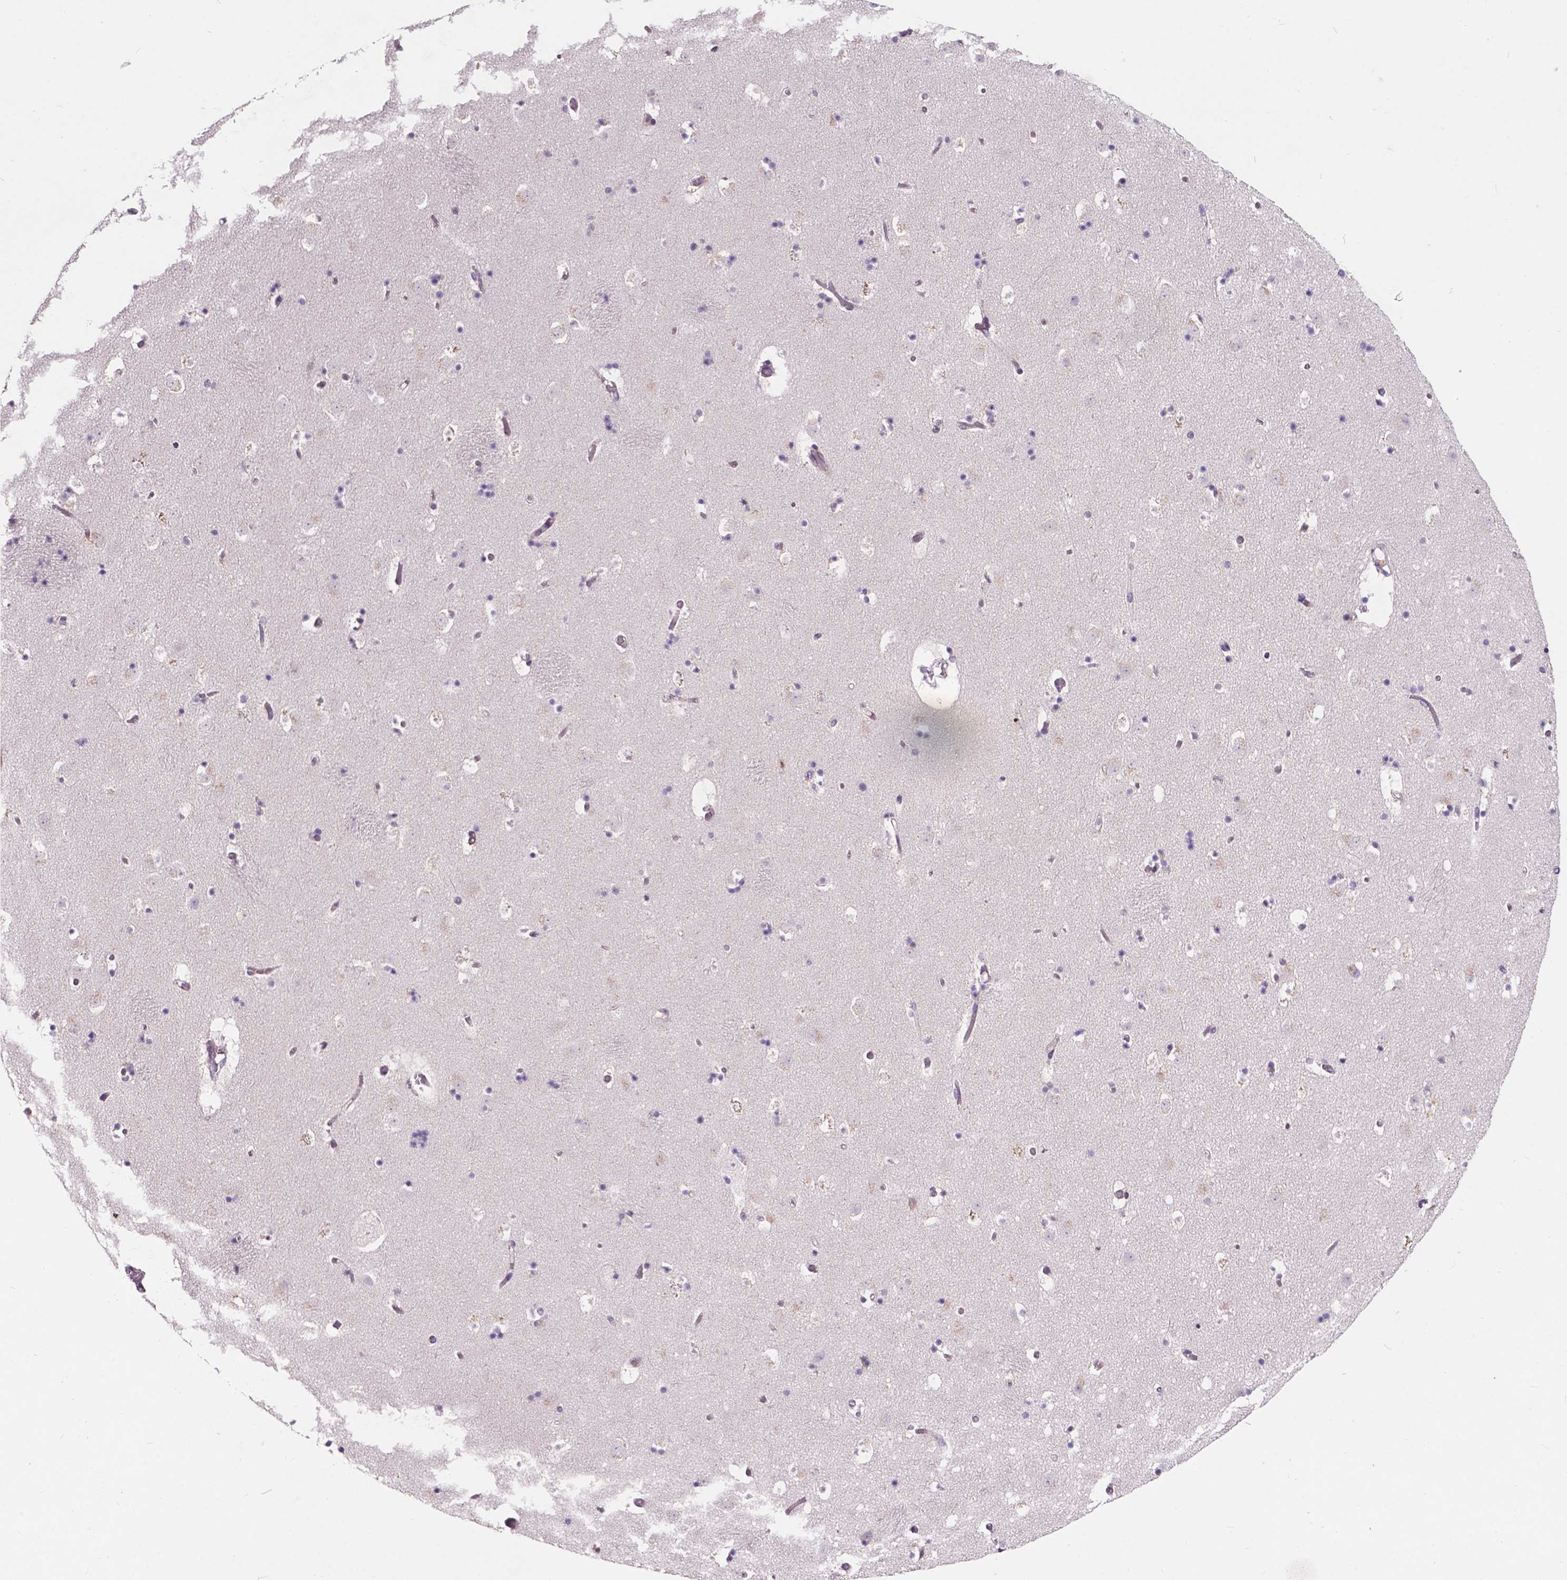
{"staining": {"intensity": "negative", "quantity": "none", "location": "none"}, "tissue": "caudate", "cell_type": "Glial cells", "image_type": "normal", "snomed": [{"axis": "morphology", "description": "Normal tissue, NOS"}, {"axis": "topography", "description": "Lateral ventricle wall"}], "caption": "IHC histopathology image of benign caudate stained for a protein (brown), which displays no expression in glial cells. (Brightfield microscopy of DAB (3,3'-diaminobenzidine) IHC at high magnification).", "gene": "PLSCR1", "patient": {"sex": "female", "age": 42}}